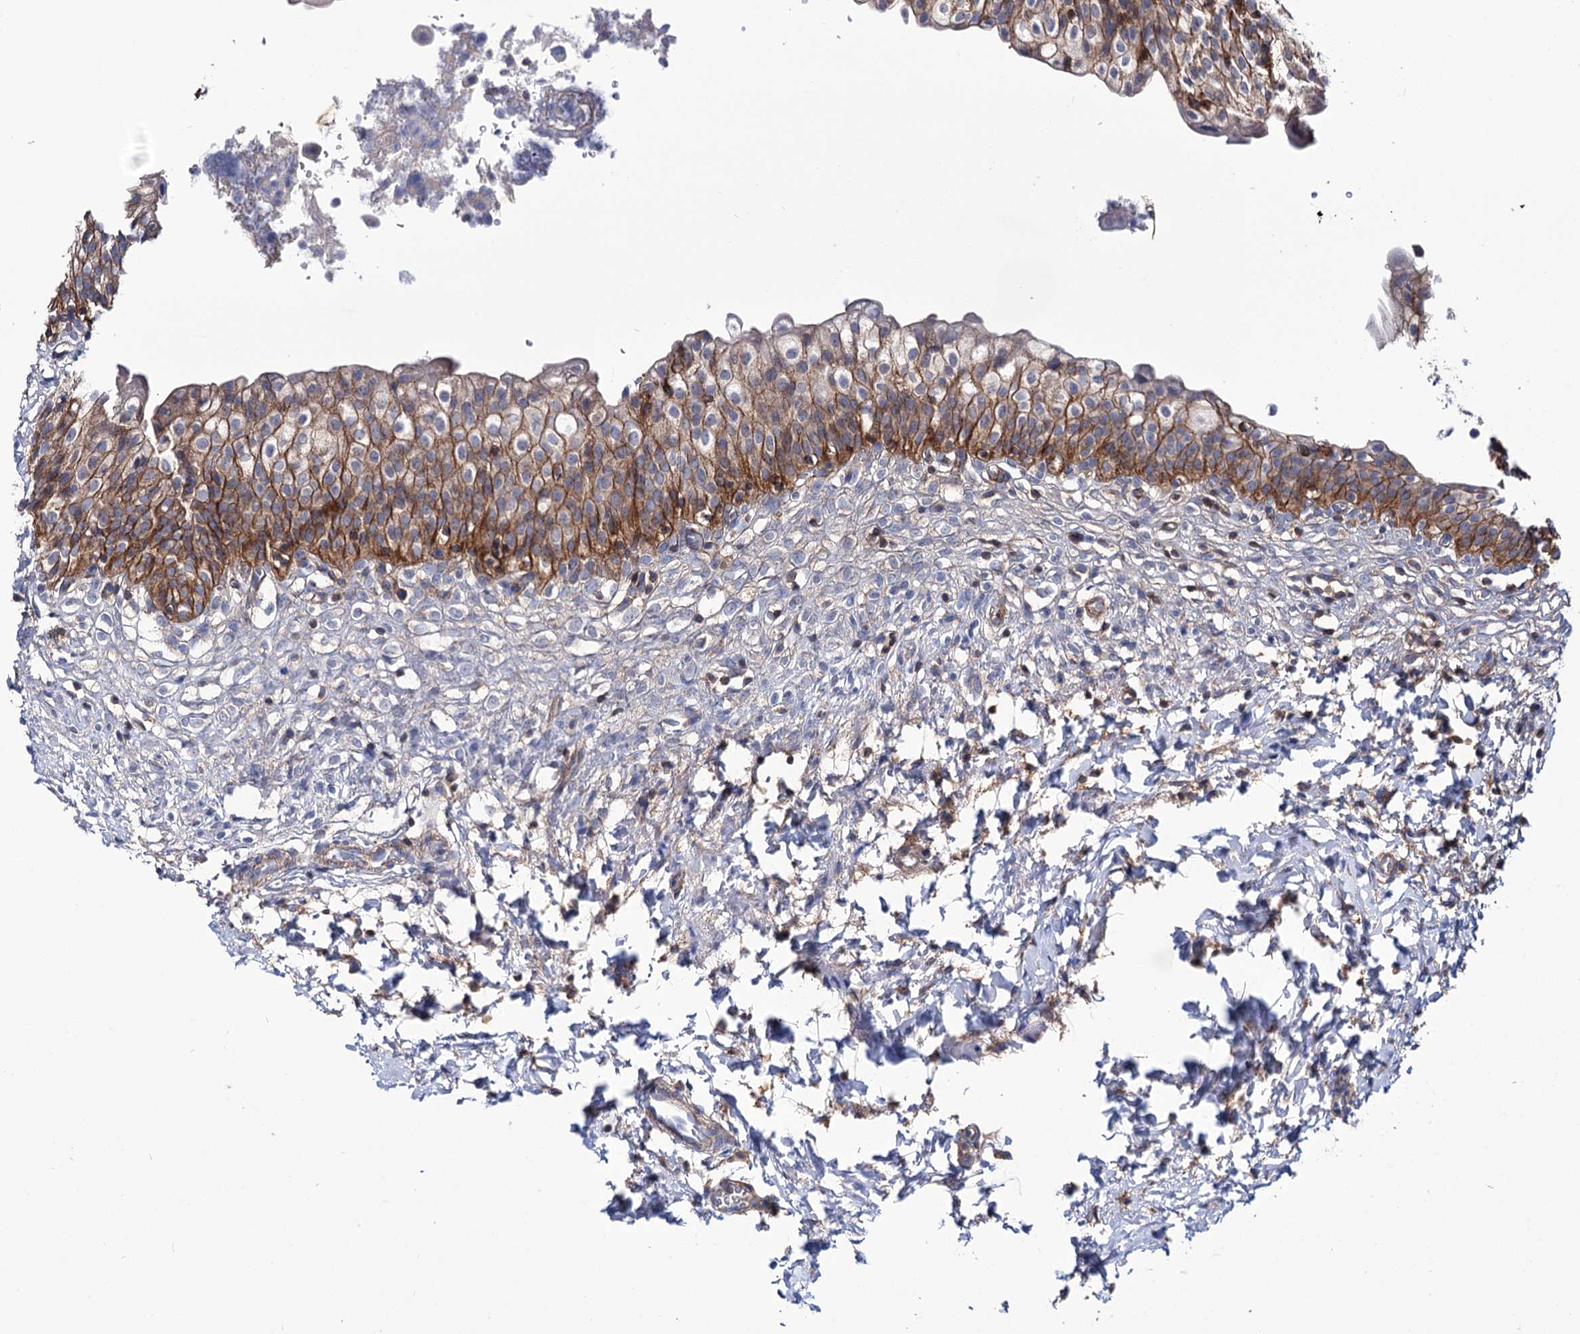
{"staining": {"intensity": "moderate", "quantity": ">75%", "location": "cytoplasmic/membranous"}, "tissue": "urinary bladder", "cell_type": "Urothelial cells", "image_type": "normal", "snomed": [{"axis": "morphology", "description": "Normal tissue, NOS"}, {"axis": "topography", "description": "Urinary bladder"}], "caption": "A photomicrograph of urinary bladder stained for a protein shows moderate cytoplasmic/membranous brown staining in urothelial cells. The protein of interest is shown in brown color, while the nuclei are stained blue.", "gene": "DEF6", "patient": {"sex": "male", "age": 55}}